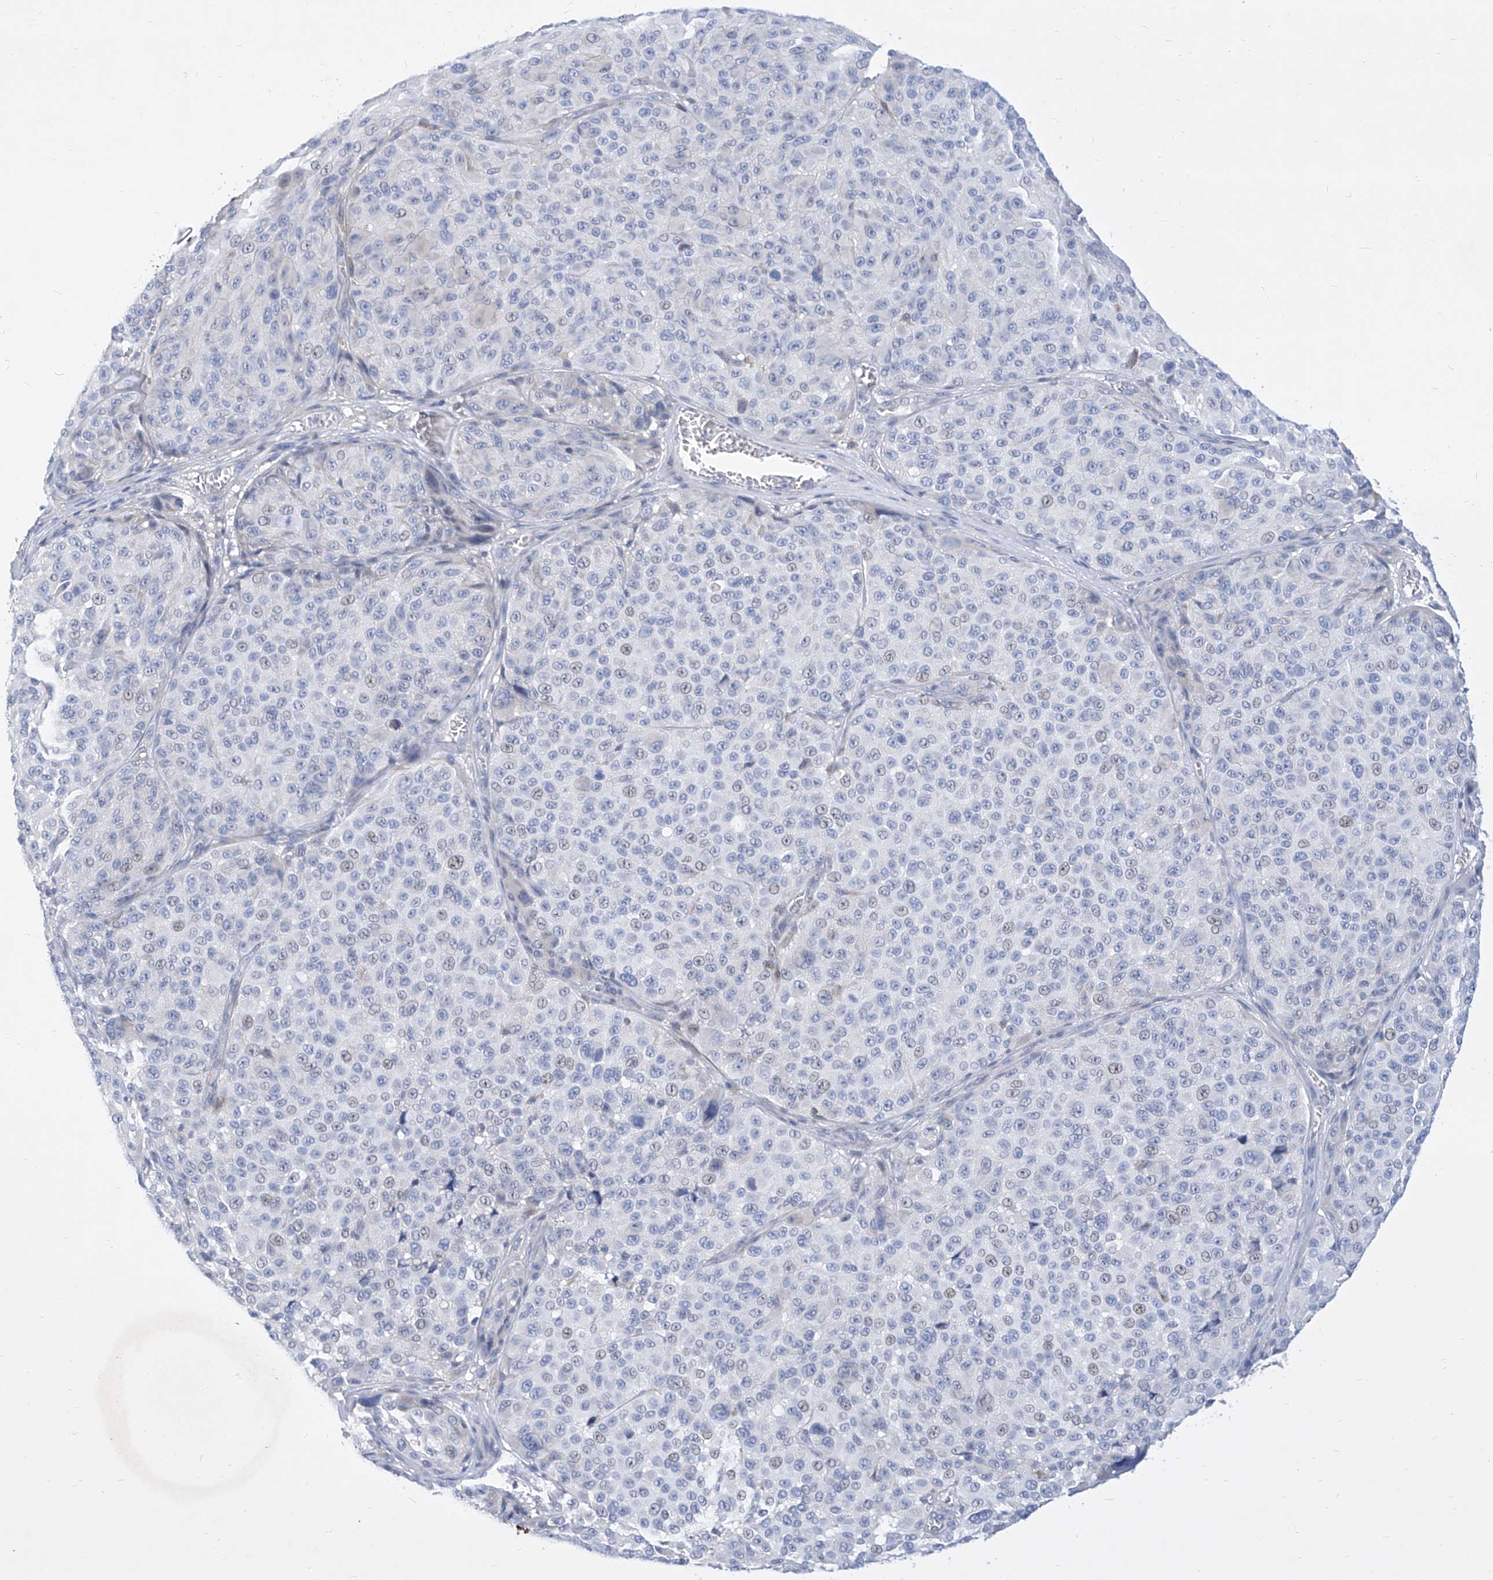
{"staining": {"intensity": "negative", "quantity": "none", "location": "none"}, "tissue": "melanoma", "cell_type": "Tumor cells", "image_type": "cancer", "snomed": [{"axis": "morphology", "description": "Malignant melanoma, NOS"}, {"axis": "topography", "description": "Skin"}], "caption": "Malignant melanoma was stained to show a protein in brown. There is no significant staining in tumor cells. Nuclei are stained in blue.", "gene": "MX2", "patient": {"sex": "male", "age": 83}}